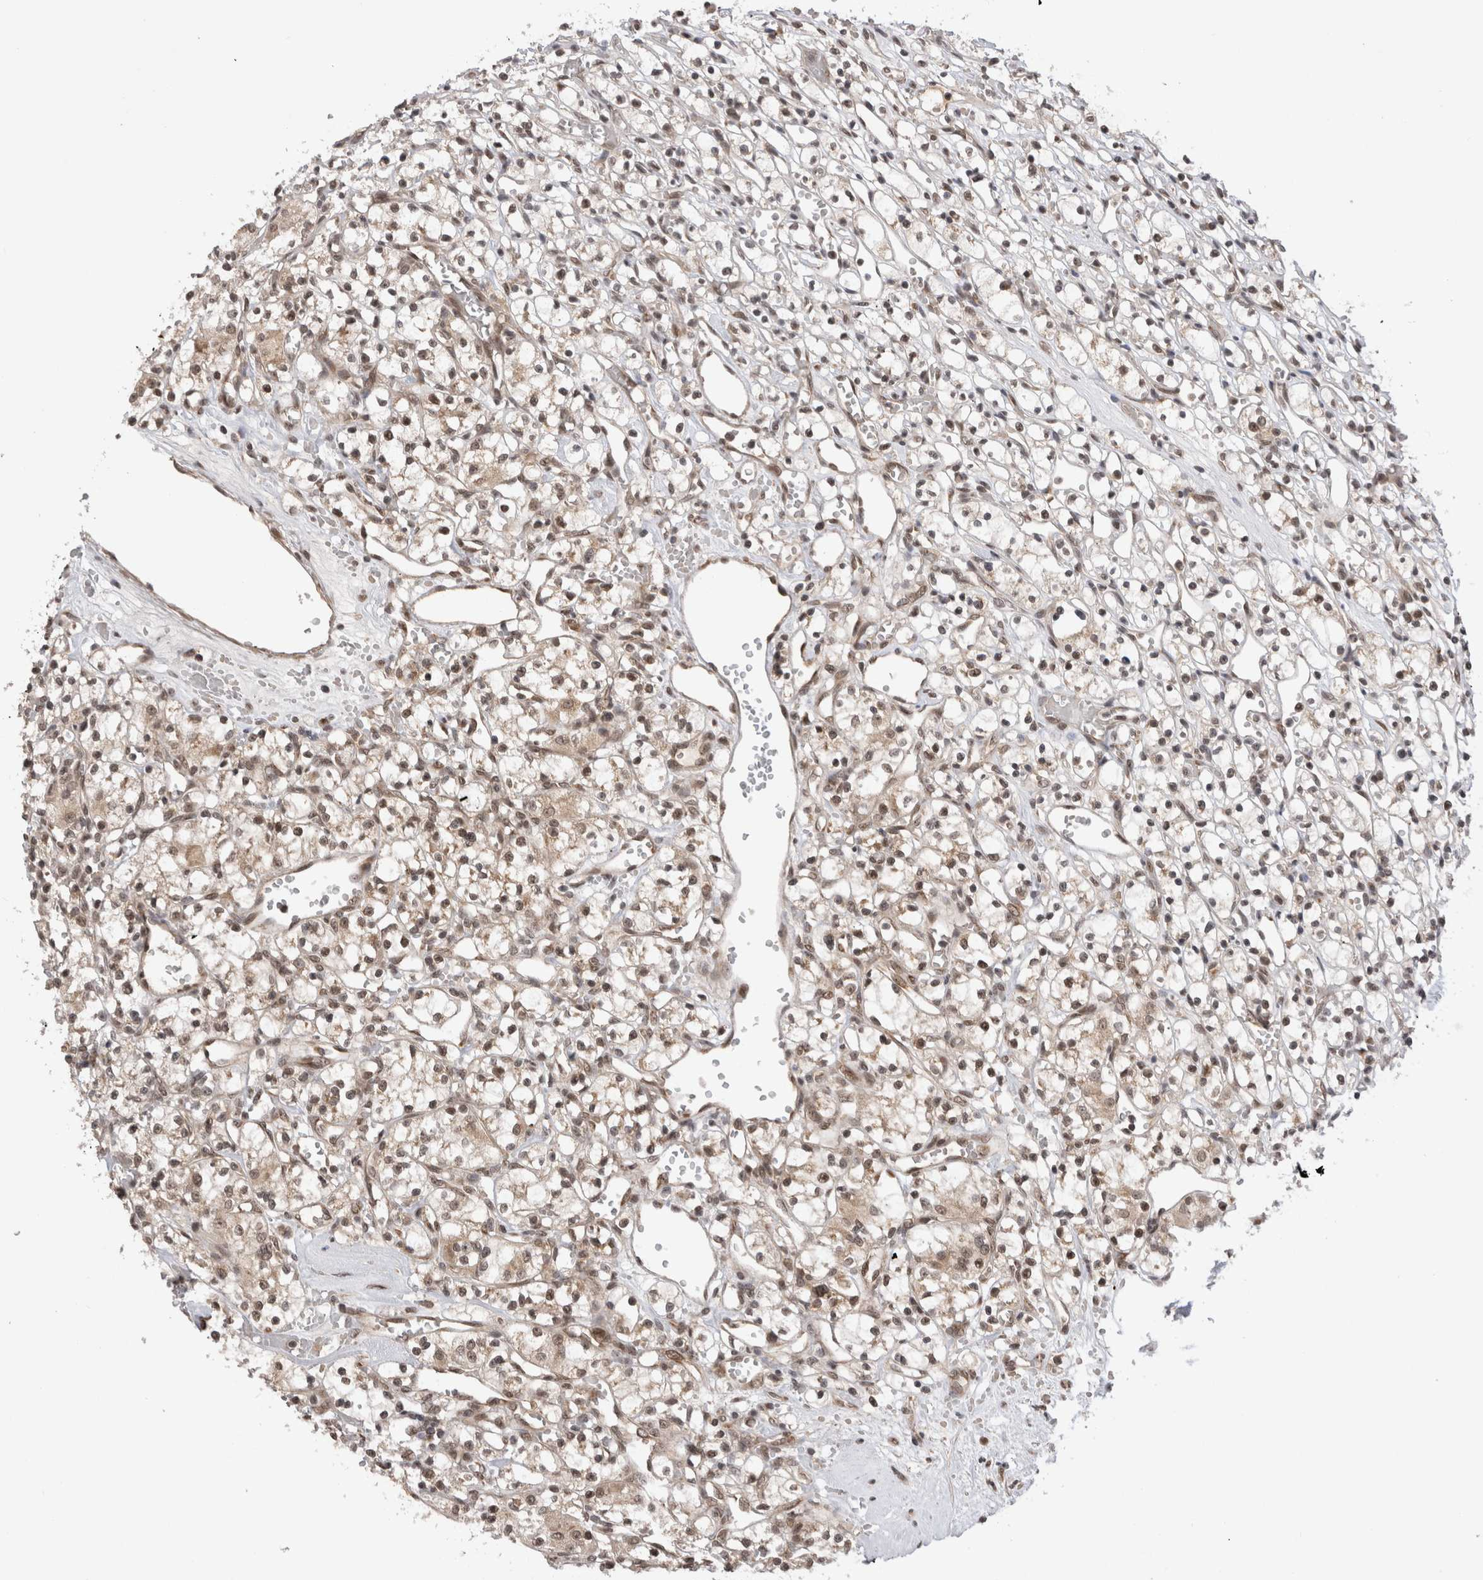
{"staining": {"intensity": "moderate", "quantity": ">75%", "location": "nuclear"}, "tissue": "renal cancer", "cell_type": "Tumor cells", "image_type": "cancer", "snomed": [{"axis": "morphology", "description": "Adenocarcinoma, NOS"}, {"axis": "topography", "description": "Kidney"}], "caption": "Adenocarcinoma (renal) stained with a protein marker demonstrates moderate staining in tumor cells.", "gene": "TMEM65", "patient": {"sex": "female", "age": 59}}